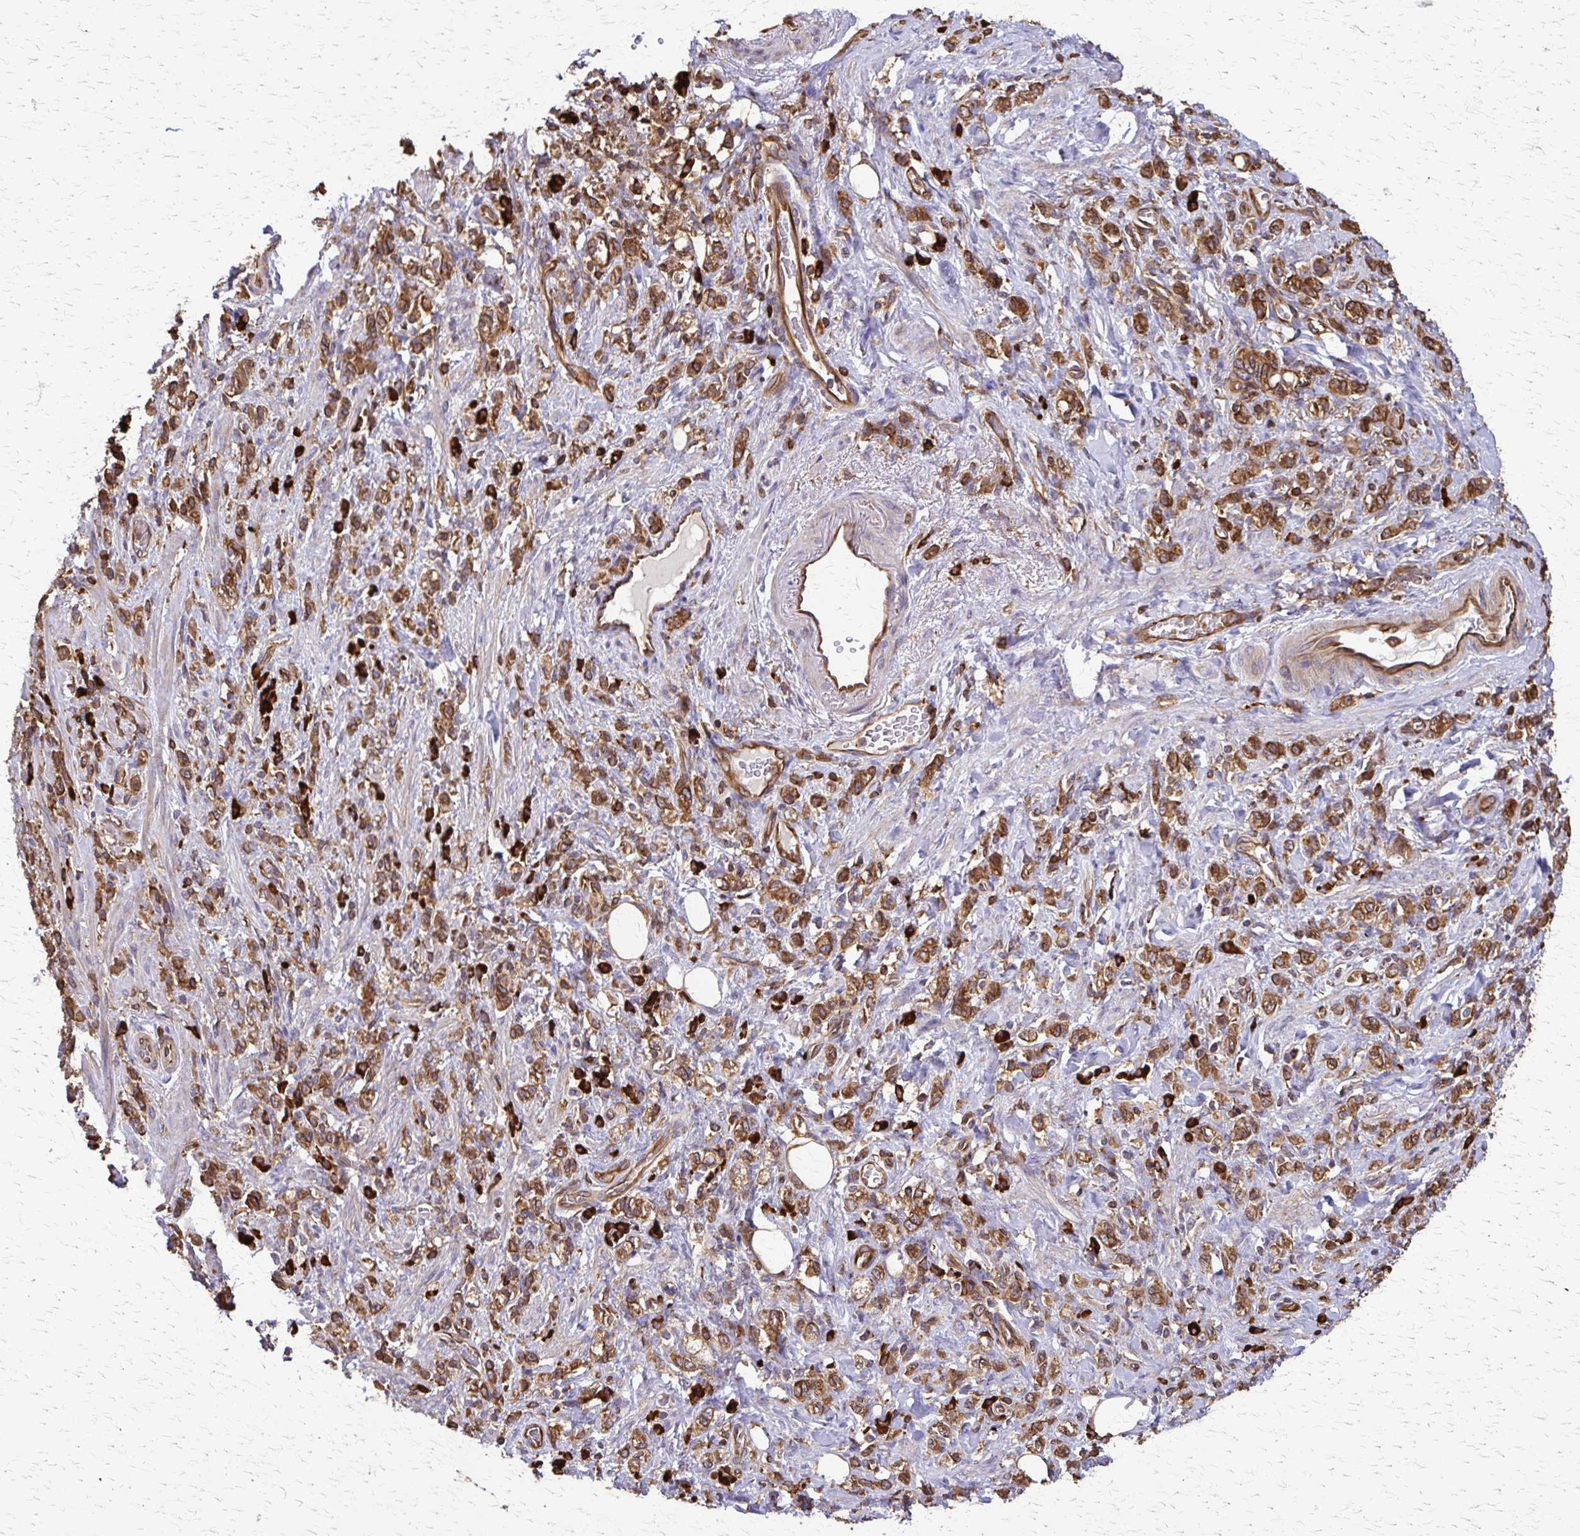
{"staining": {"intensity": "moderate", "quantity": ">75%", "location": "cytoplasmic/membranous"}, "tissue": "stomach cancer", "cell_type": "Tumor cells", "image_type": "cancer", "snomed": [{"axis": "morphology", "description": "Adenocarcinoma, NOS"}, {"axis": "topography", "description": "Stomach"}], "caption": "High-magnification brightfield microscopy of stomach adenocarcinoma stained with DAB (brown) and counterstained with hematoxylin (blue). tumor cells exhibit moderate cytoplasmic/membranous positivity is present in about>75% of cells.", "gene": "EEF2", "patient": {"sex": "male", "age": 77}}